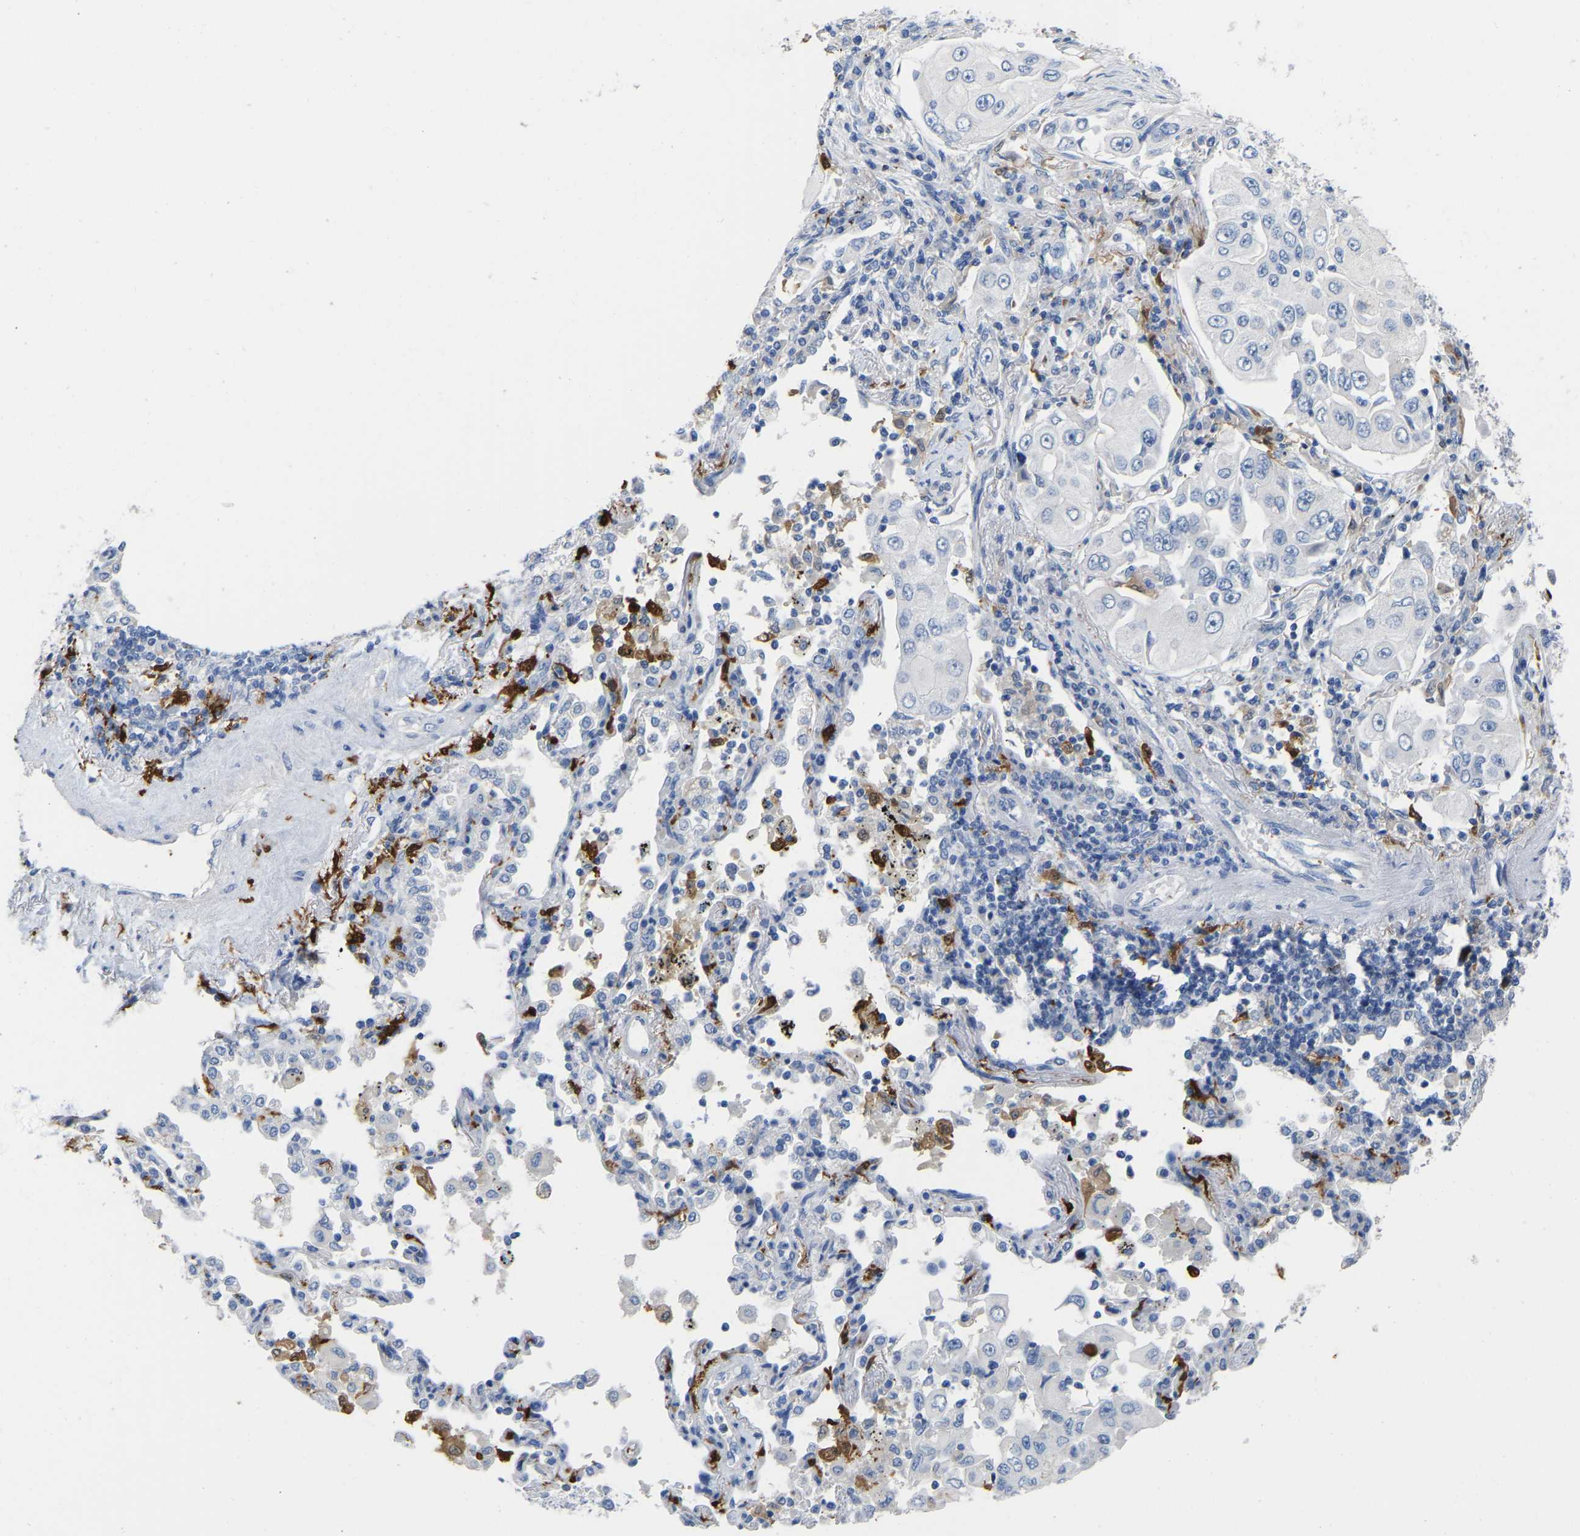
{"staining": {"intensity": "negative", "quantity": "none", "location": "none"}, "tissue": "lung cancer", "cell_type": "Tumor cells", "image_type": "cancer", "snomed": [{"axis": "morphology", "description": "Adenocarcinoma, NOS"}, {"axis": "topography", "description": "Lung"}], "caption": "Lung adenocarcinoma stained for a protein using immunohistochemistry (IHC) demonstrates no positivity tumor cells.", "gene": "ULBP2", "patient": {"sex": "male", "age": 84}}